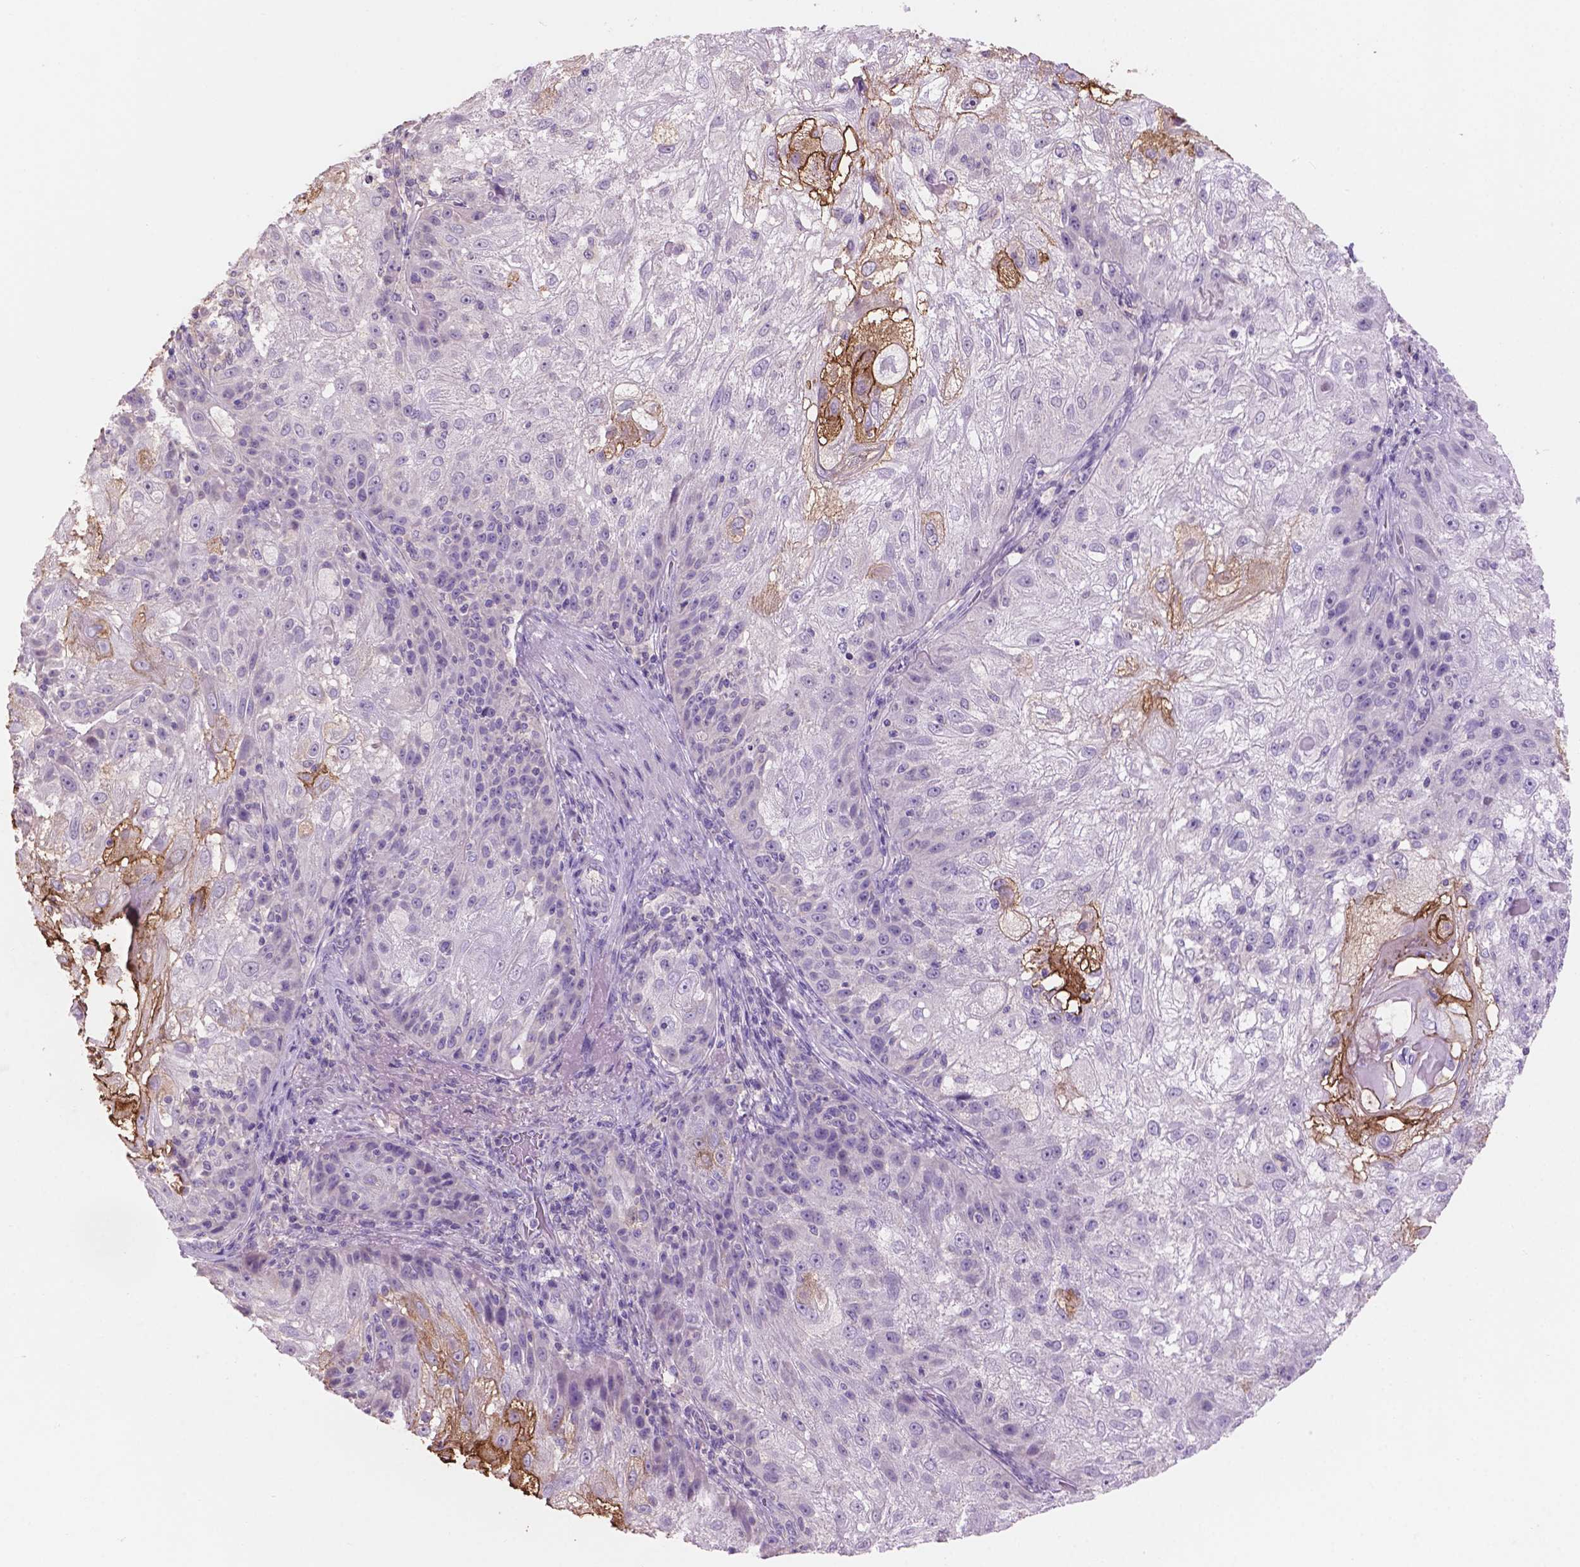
{"staining": {"intensity": "moderate", "quantity": "<25%", "location": "cytoplasmic/membranous"}, "tissue": "skin cancer", "cell_type": "Tumor cells", "image_type": "cancer", "snomed": [{"axis": "morphology", "description": "Normal tissue, NOS"}, {"axis": "morphology", "description": "Squamous cell carcinoma, NOS"}, {"axis": "topography", "description": "Skin"}], "caption": "A high-resolution micrograph shows immunohistochemistry (IHC) staining of squamous cell carcinoma (skin), which demonstrates moderate cytoplasmic/membranous expression in about <25% of tumor cells.", "gene": "SBSN", "patient": {"sex": "female", "age": 83}}